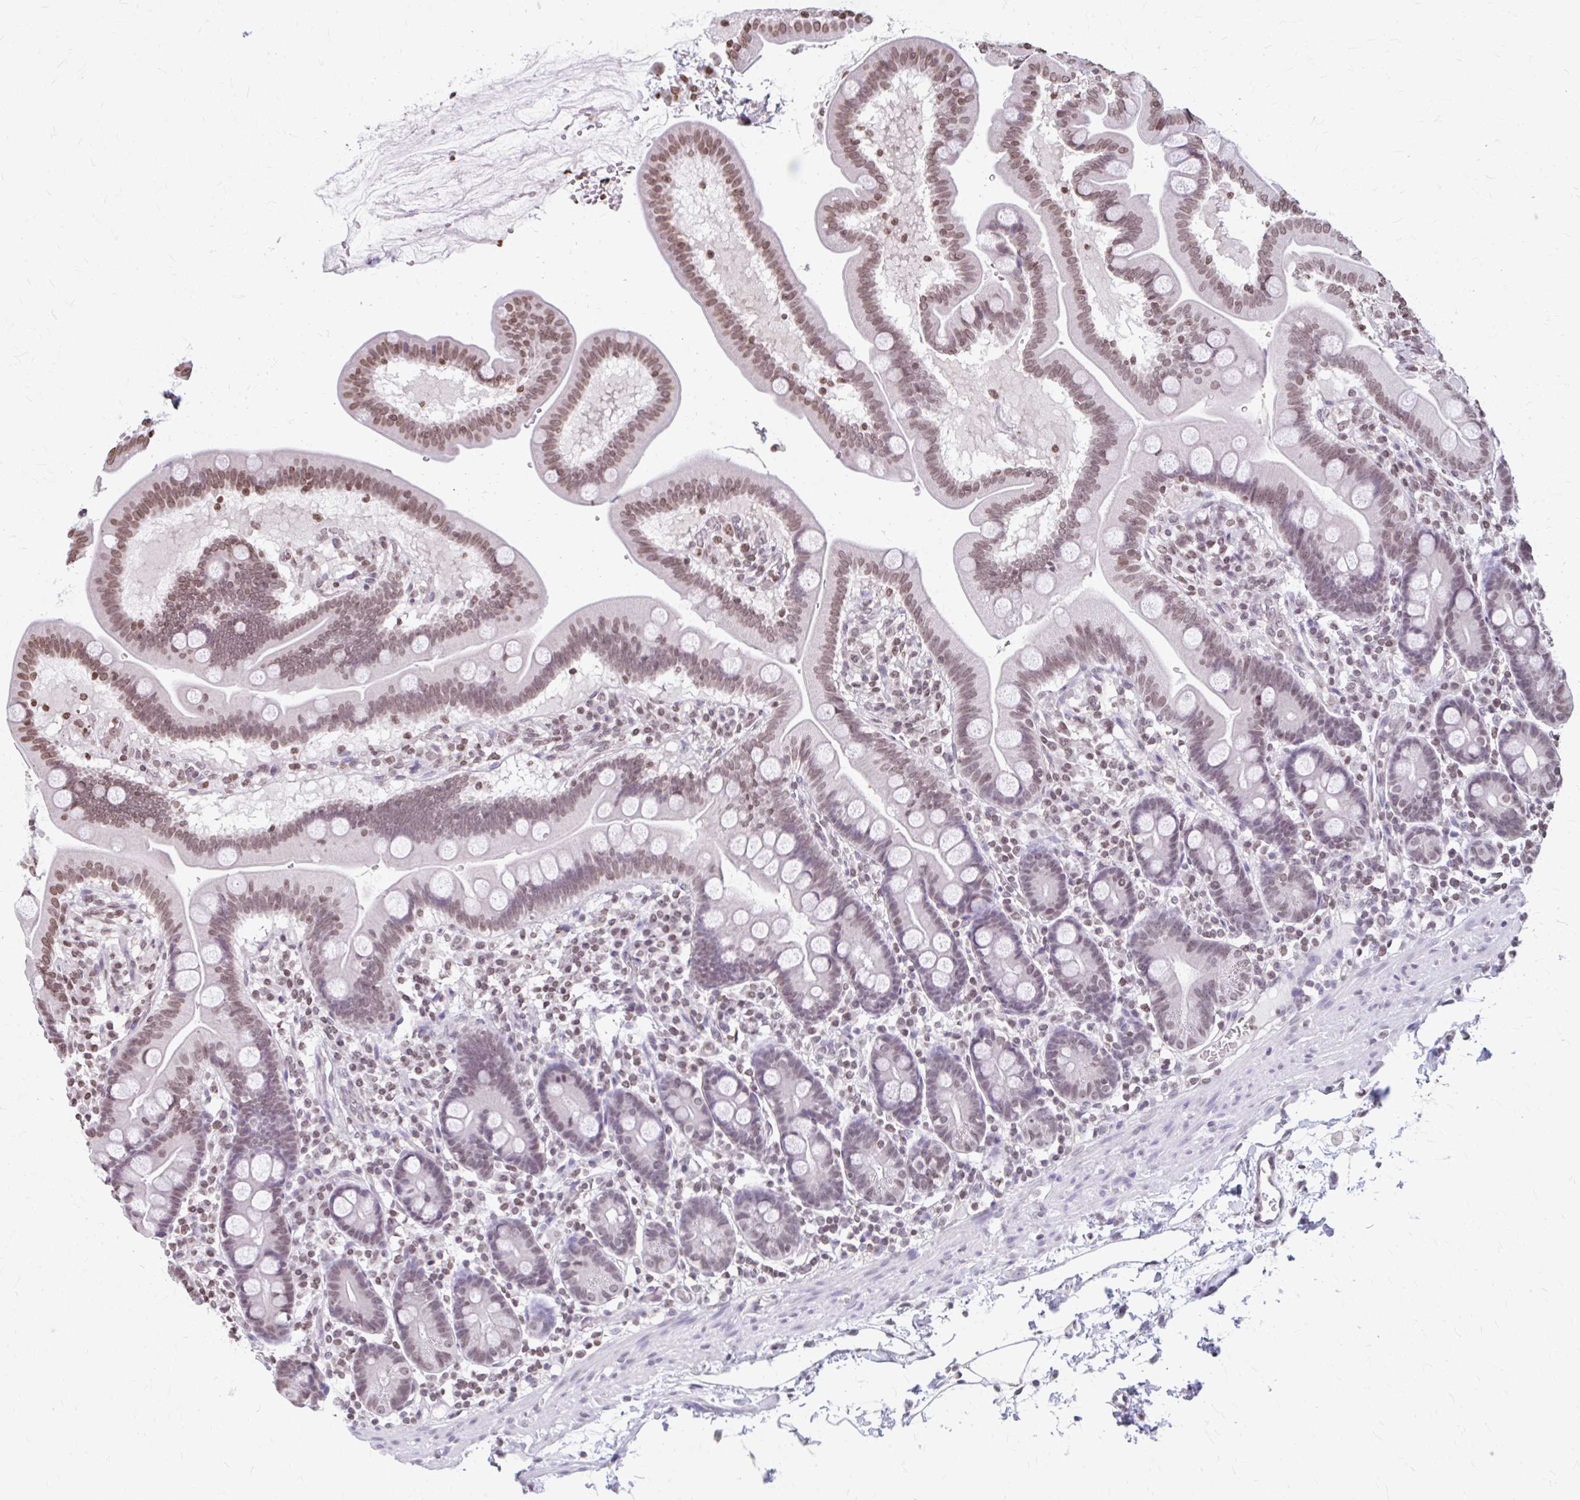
{"staining": {"intensity": "moderate", "quantity": ">75%", "location": "nuclear"}, "tissue": "duodenum", "cell_type": "Glandular cells", "image_type": "normal", "snomed": [{"axis": "morphology", "description": "Normal tissue, NOS"}, {"axis": "topography", "description": "Duodenum"}], "caption": "A high-resolution image shows immunohistochemistry staining of benign duodenum, which displays moderate nuclear positivity in about >75% of glandular cells.", "gene": "ORC3", "patient": {"sex": "male", "age": 59}}